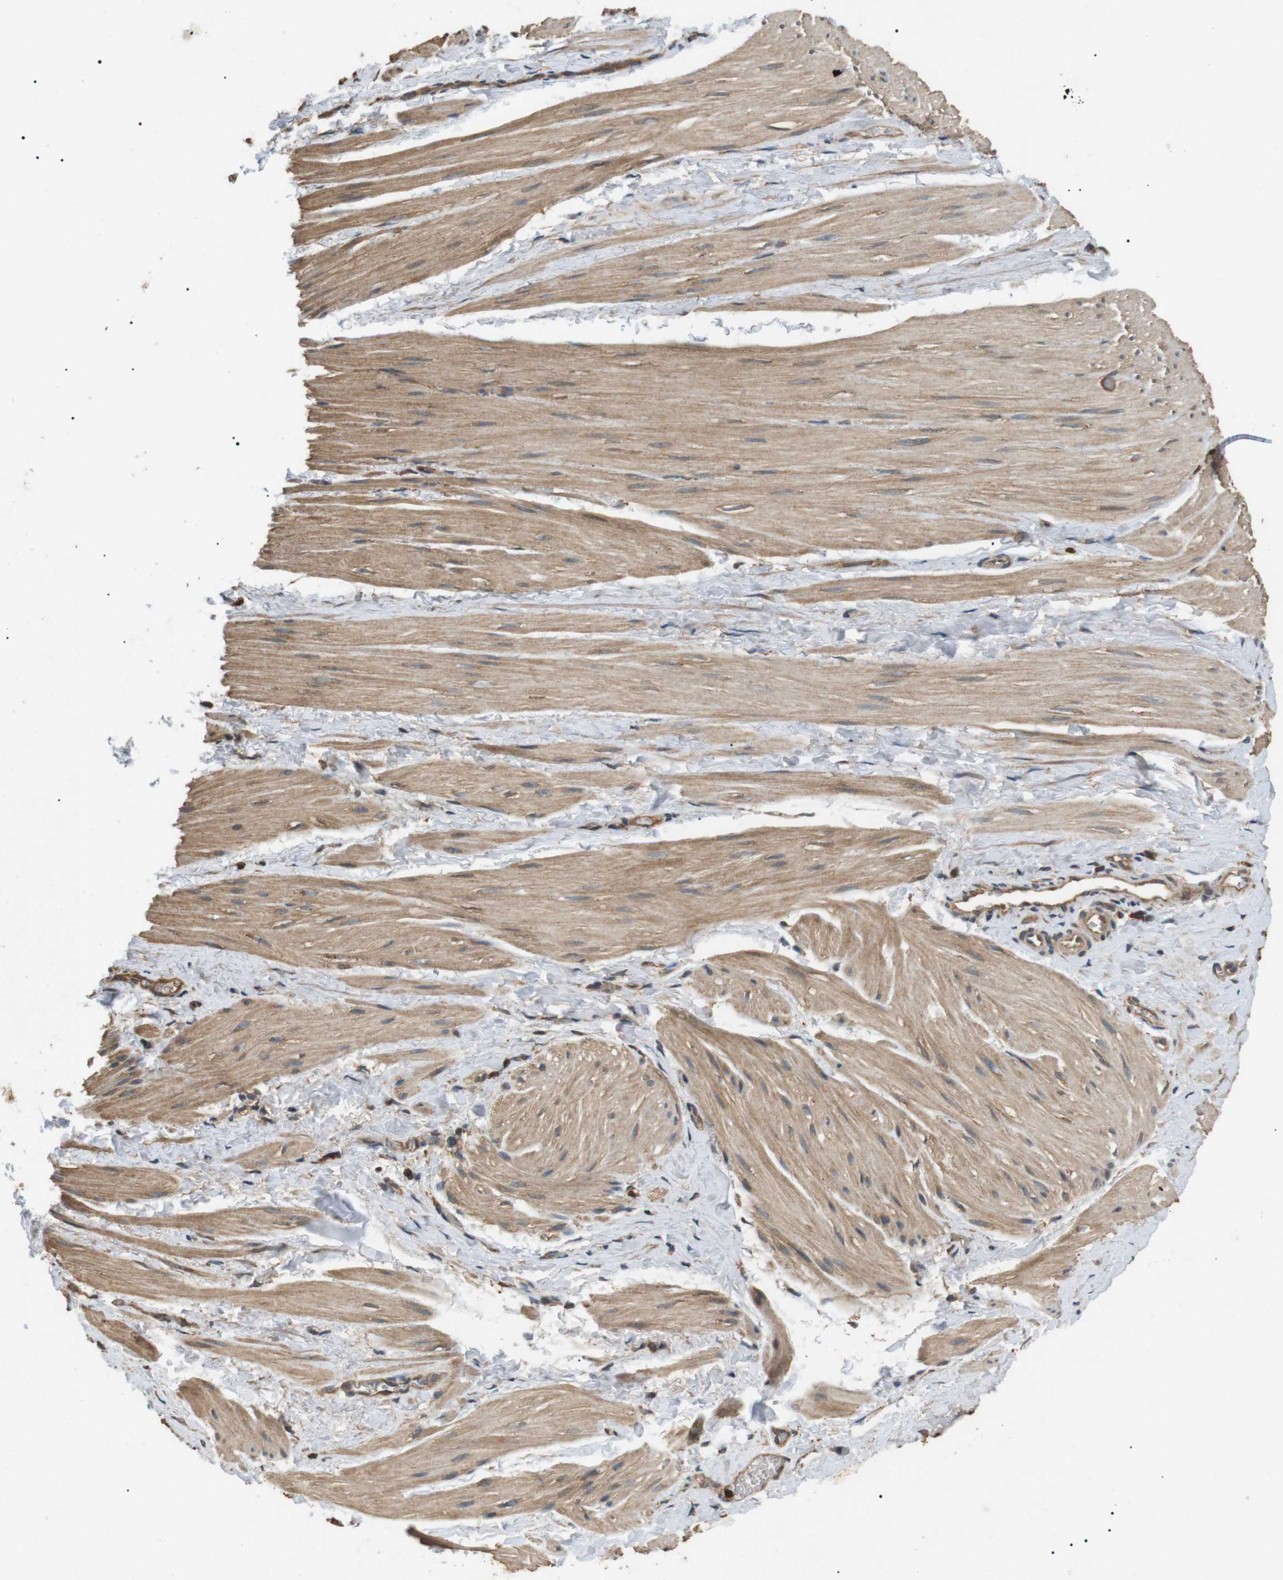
{"staining": {"intensity": "moderate", "quantity": ">75%", "location": "cytoplasmic/membranous"}, "tissue": "smooth muscle", "cell_type": "Smooth muscle cells", "image_type": "normal", "snomed": [{"axis": "morphology", "description": "Normal tissue, NOS"}, {"axis": "topography", "description": "Smooth muscle"}], "caption": "Benign smooth muscle was stained to show a protein in brown. There is medium levels of moderate cytoplasmic/membranous staining in about >75% of smooth muscle cells. (DAB (3,3'-diaminobenzidine) = brown stain, brightfield microscopy at high magnification).", "gene": "TBC1D15", "patient": {"sex": "male", "age": 16}}